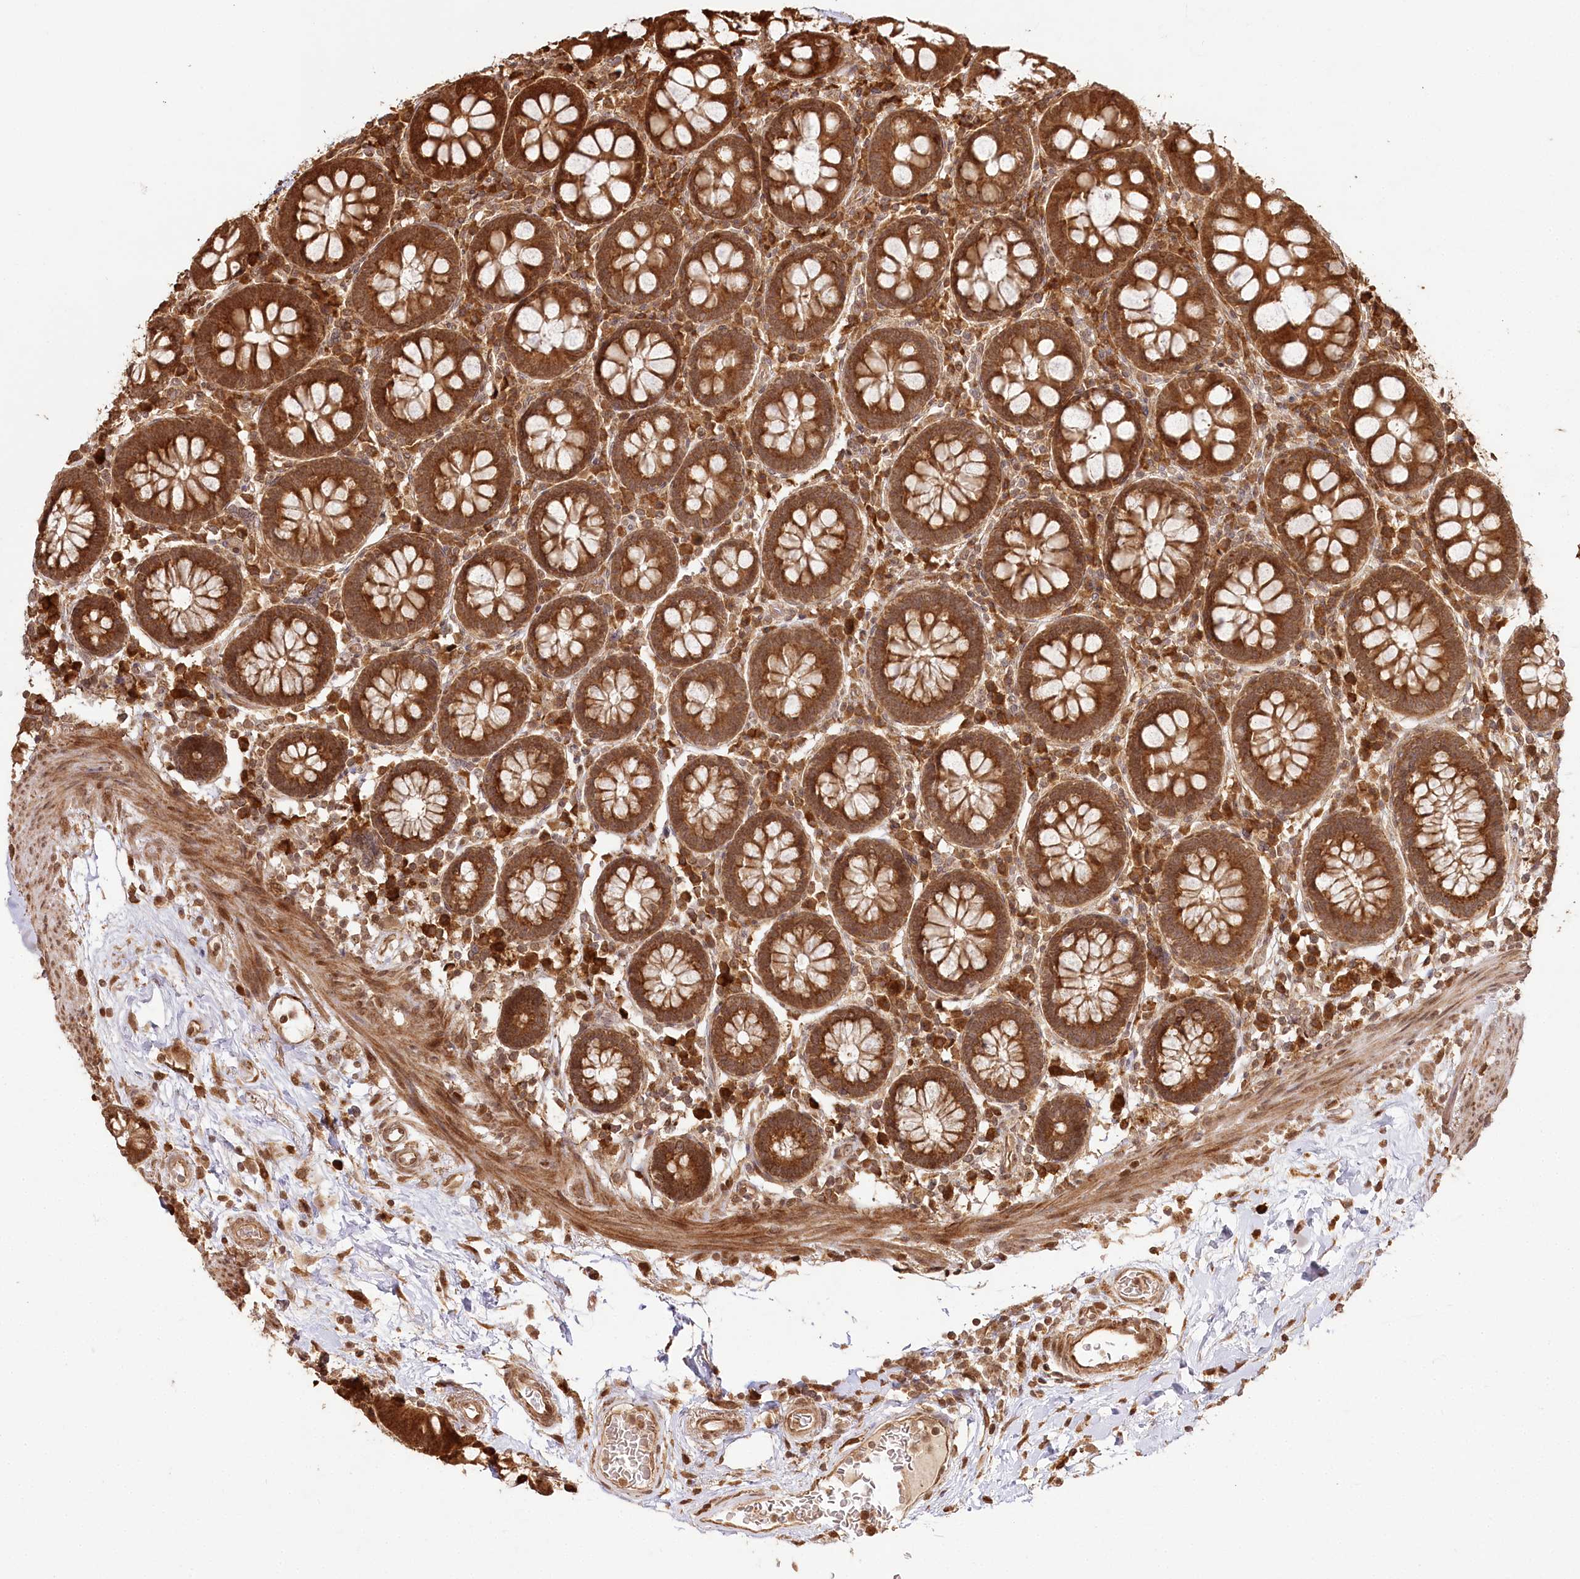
{"staining": {"intensity": "strong", "quantity": ">75%", "location": "cytoplasmic/membranous,nuclear"}, "tissue": "colon", "cell_type": "Endothelial cells", "image_type": "normal", "snomed": [{"axis": "morphology", "description": "Normal tissue, NOS"}, {"axis": "topography", "description": "Colon"}], "caption": "Protein analysis of benign colon reveals strong cytoplasmic/membranous,nuclear positivity in about >75% of endothelial cells.", "gene": "ULK2", "patient": {"sex": "female", "age": 79}}